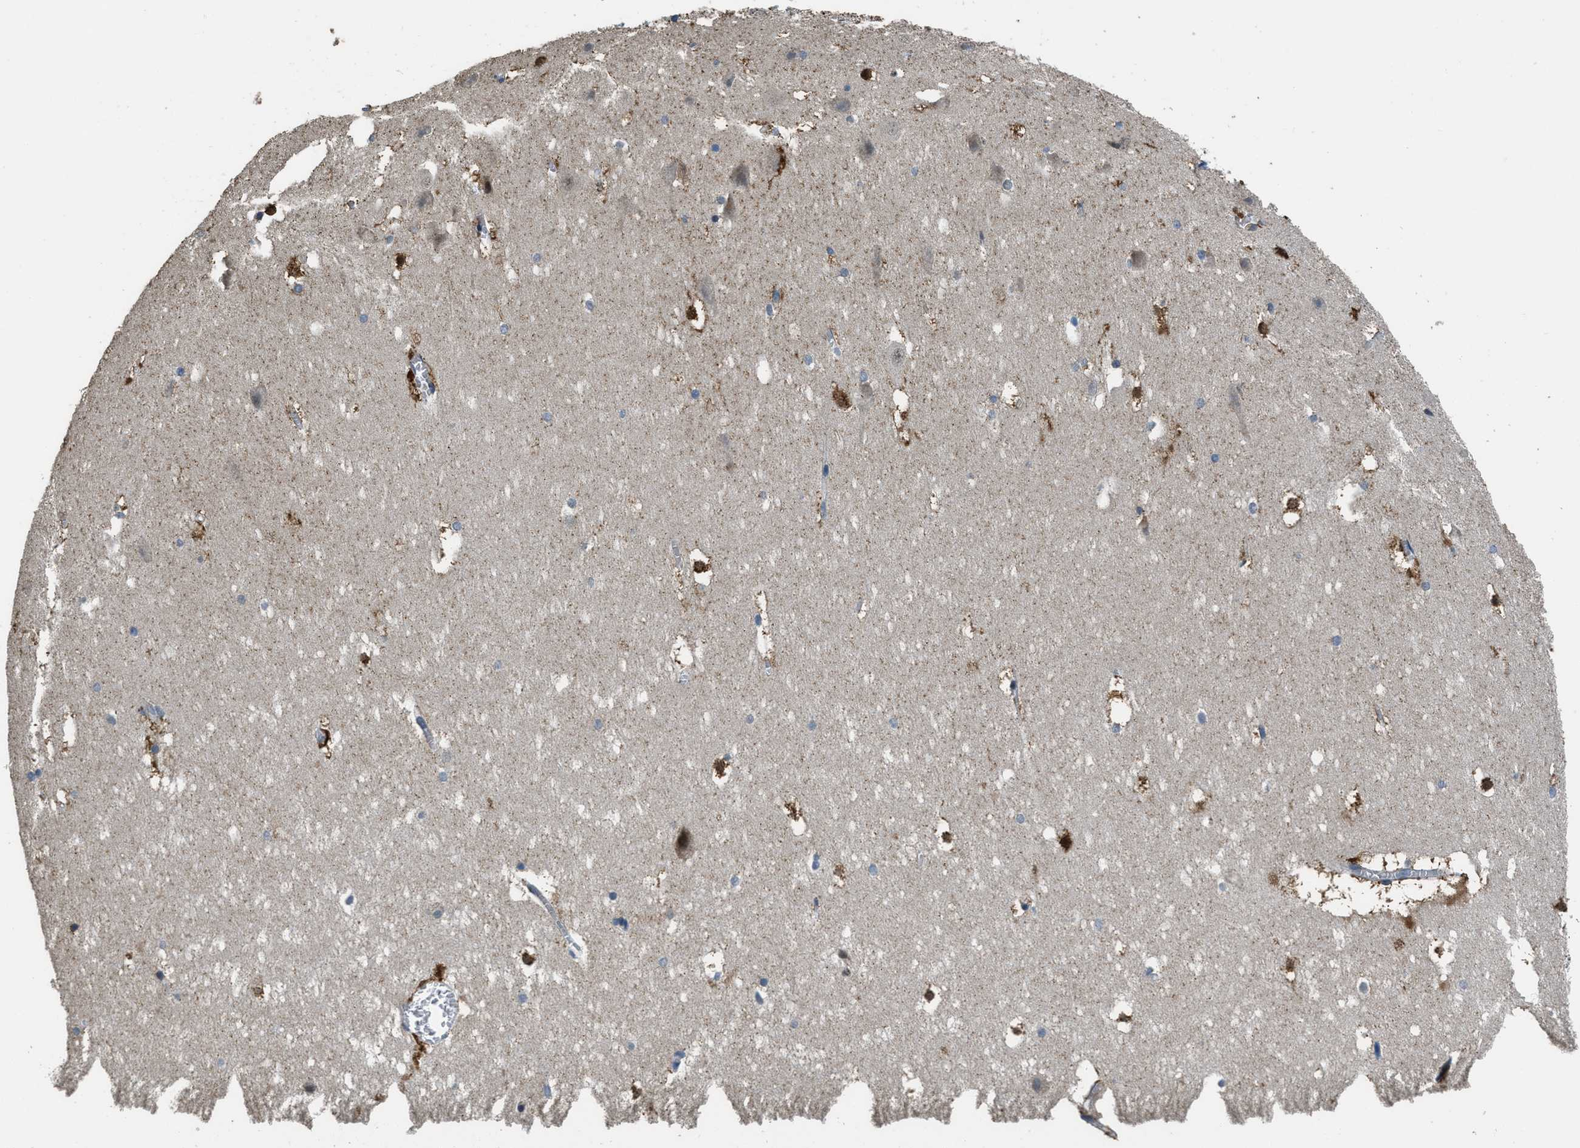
{"staining": {"intensity": "strong", "quantity": "25%-75%", "location": "cytoplasmic/membranous,nuclear"}, "tissue": "hippocampus", "cell_type": "Glial cells", "image_type": "normal", "snomed": [{"axis": "morphology", "description": "Normal tissue, NOS"}, {"axis": "topography", "description": "Hippocampus"}], "caption": "IHC staining of benign hippocampus, which reveals high levels of strong cytoplasmic/membranous,nuclear positivity in about 25%-75% of glial cells indicating strong cytoplasmic/membranous,nuclear protein staining. The staining was performed using DAB (3,3'-diaminobenzidine) (brown) for protein detection and nuclei were counterstained in hematoxylin (blue).", "gene": "NAT1", "patient": {"sex": "male", "age": 45}}